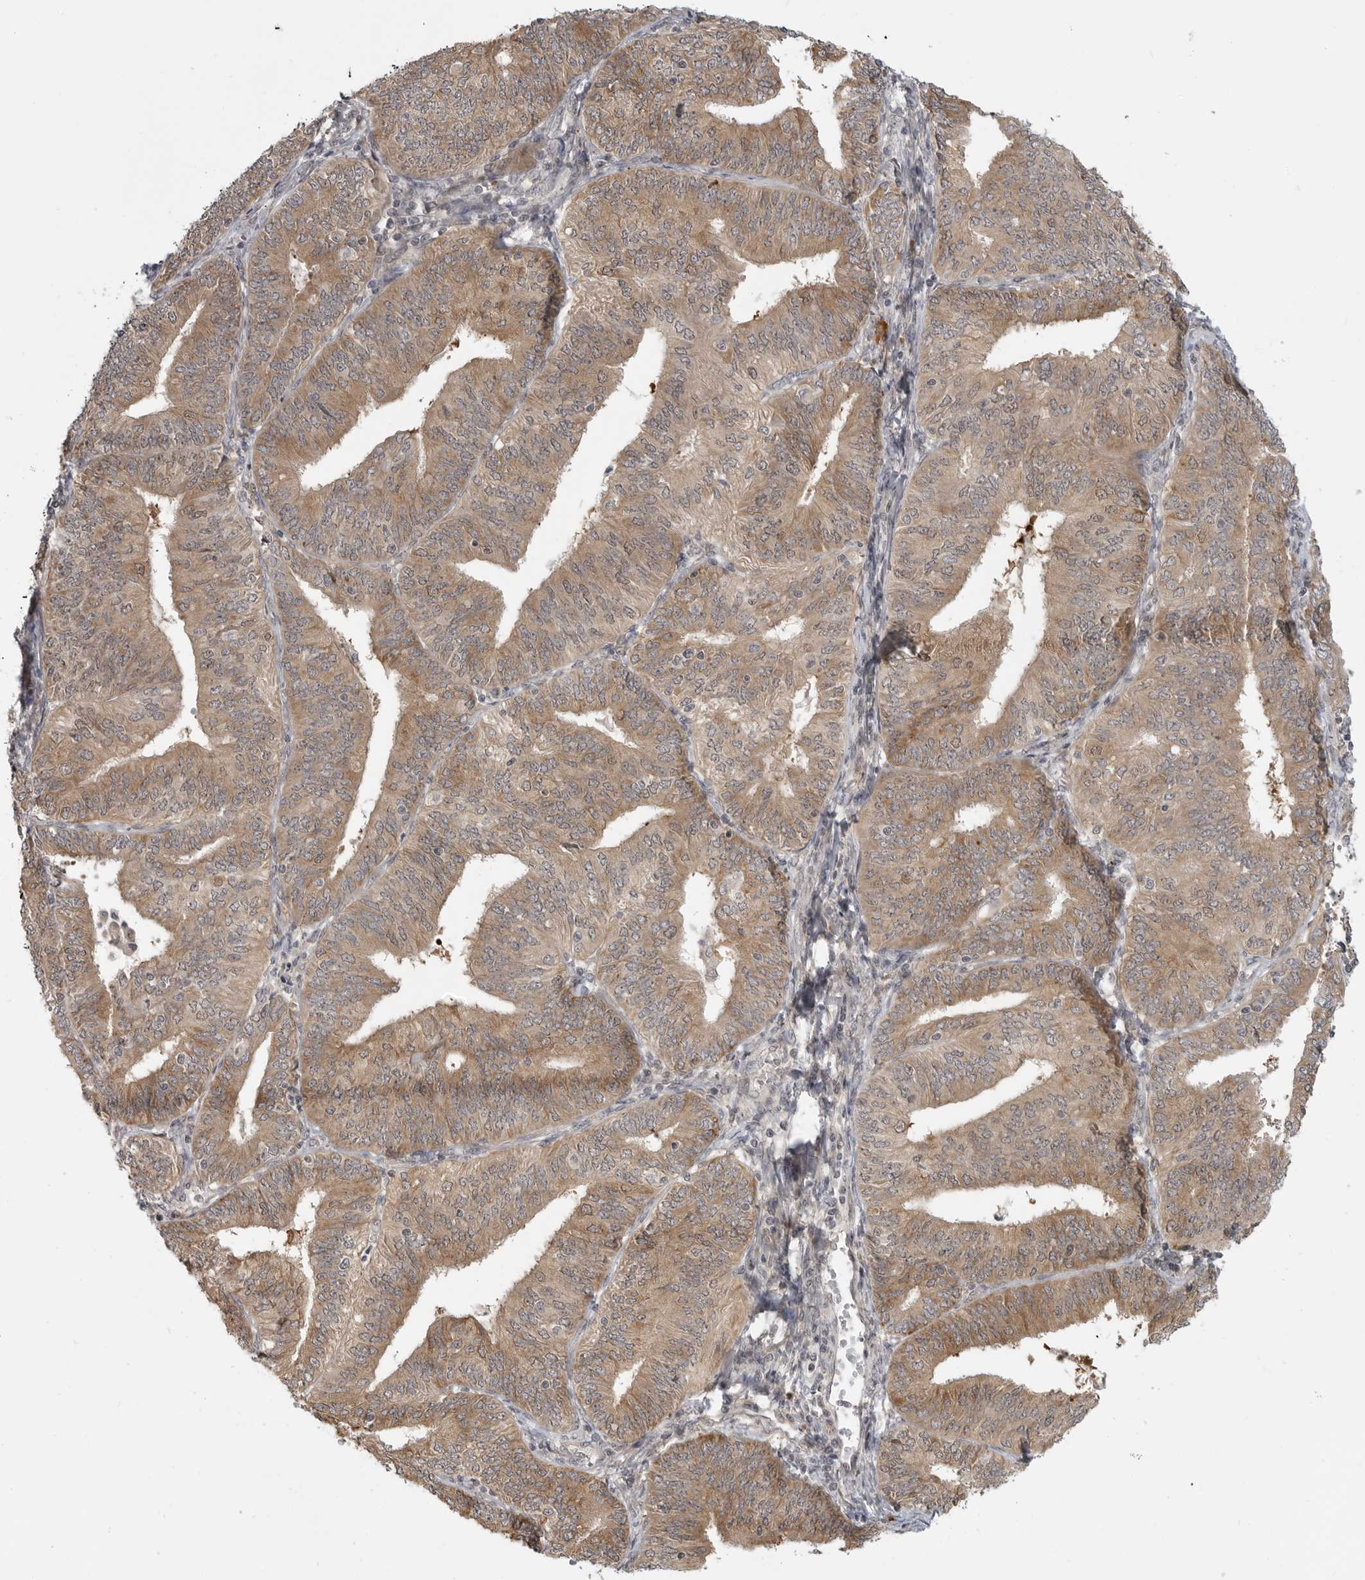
{"staining": {"intensity": "moderate", "quantity": ">75%", "location": "cytoplasmic/membranous"}, "tissue": "endometrial cancer", "cell_type": "Tumor cells", "image_type": "cancer", "snomed": [{"axis": "morphology", "description": "Adenocarcinoma, NOS"}, {"axis": "topography", "description": "Endometrium"}], "caption": "This photomicrograph exhibits immunohistochemistry (IHC) staining of human endometrial cancer, with medium moderate cytoplasmic/membranous staining in approximately >75% of tumor cells.", "gene": "CEP295NL", "patient": {"sex": "female", "age": 58}}